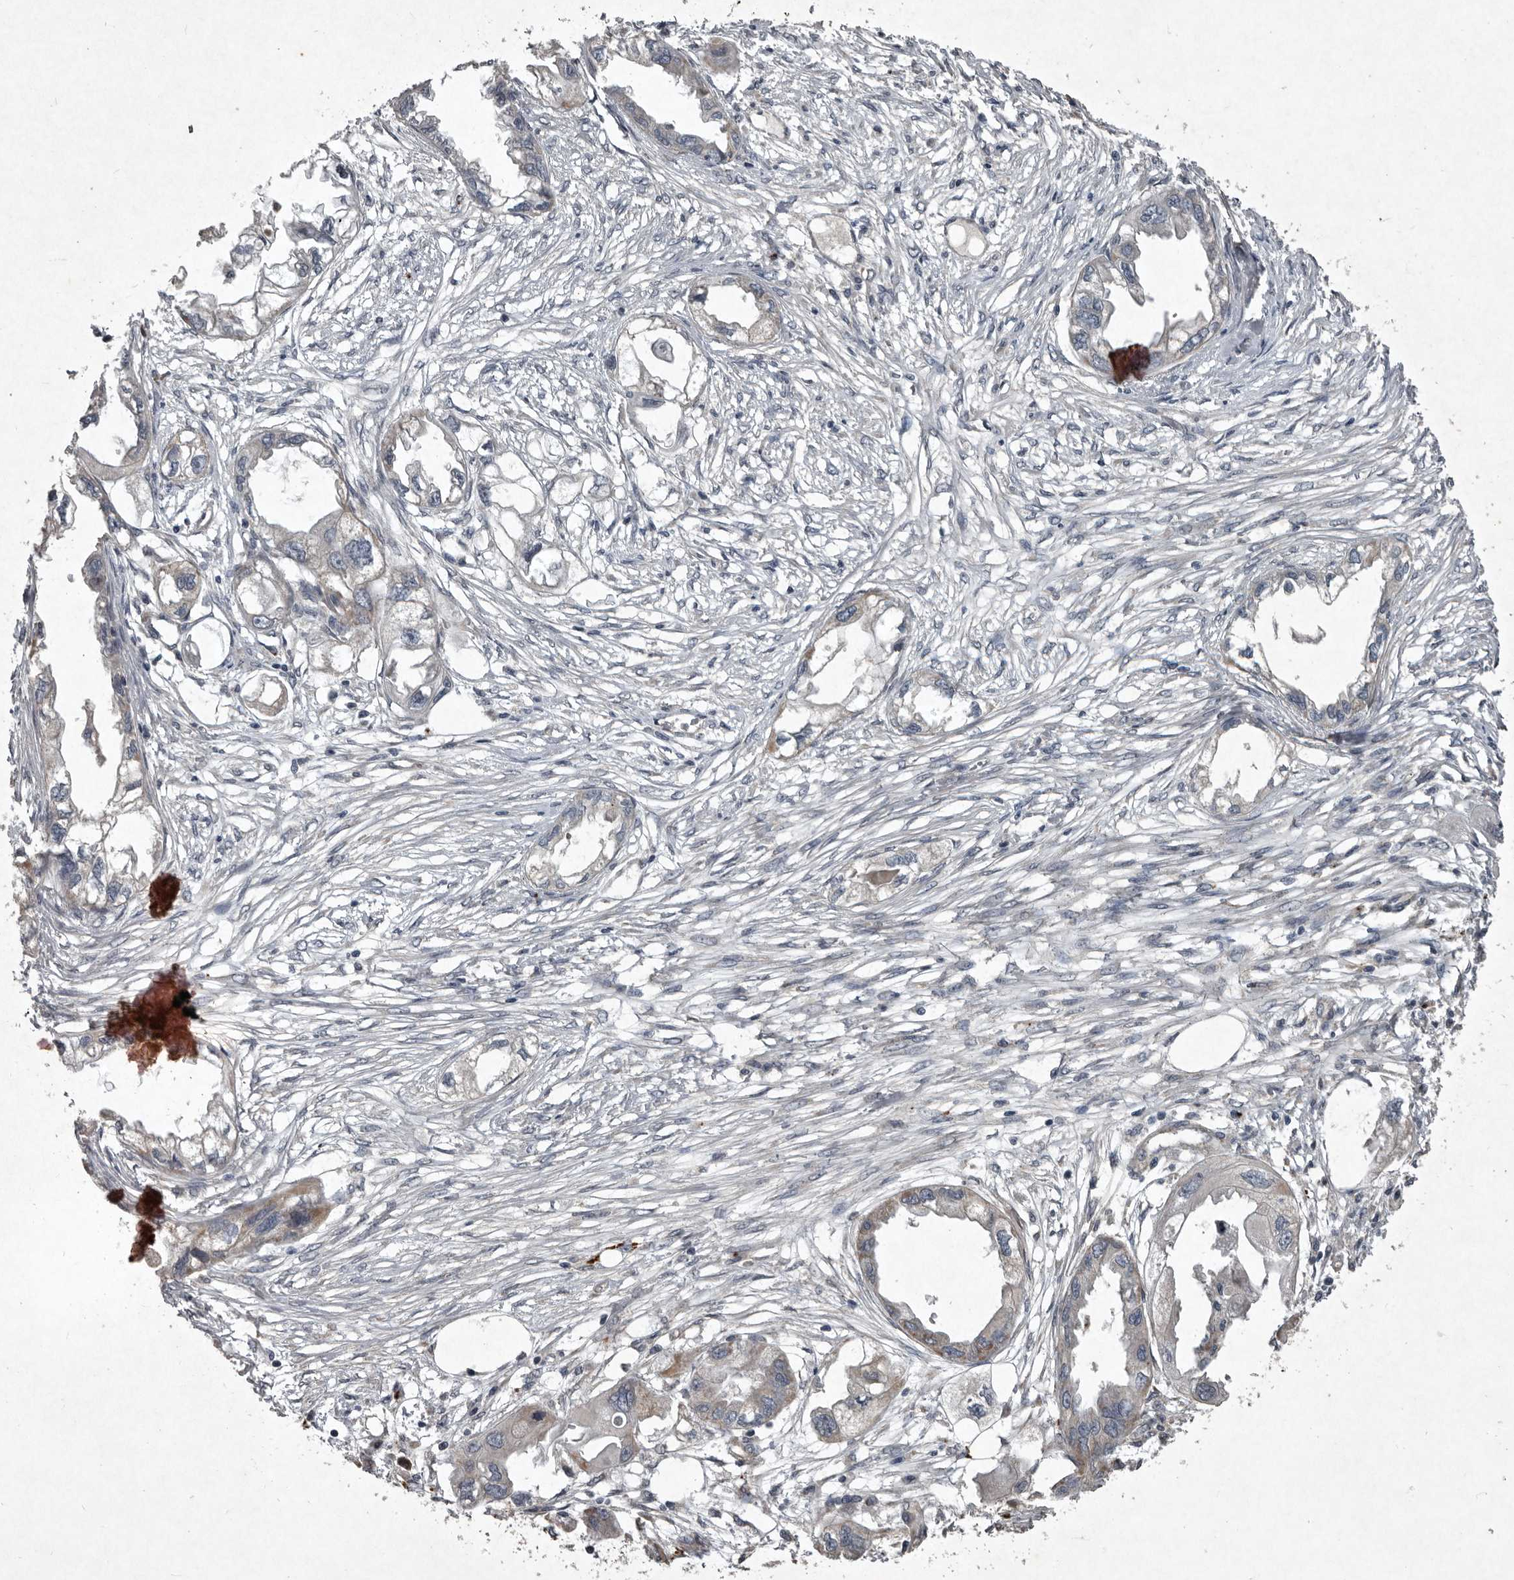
{"staining": {"intensity": "negative", "quantity": "none", "location": "none"}, "tissue": "endometrial cancer", "cell_type": "Tumor cells", "image_type": "cancer", "snomed": [{"axis": "morphology", "description": "Adenocarcinoma, NOS"}, {"axis": "morphology", "description": "Adenocarcinoma, metastatic, NOS"}, {"axis": "topography", "description": "Adipose tissue"}, {"axis": "topography", "description": "Endometrium"}], "caption": "High power microscopy image of an IHC image of metastatic adenocarcinoma (endometrial), revealing no significant expression in tumor cells.", "gene": "MRPS15", "patient": {"sex": "female", "age": 67}}